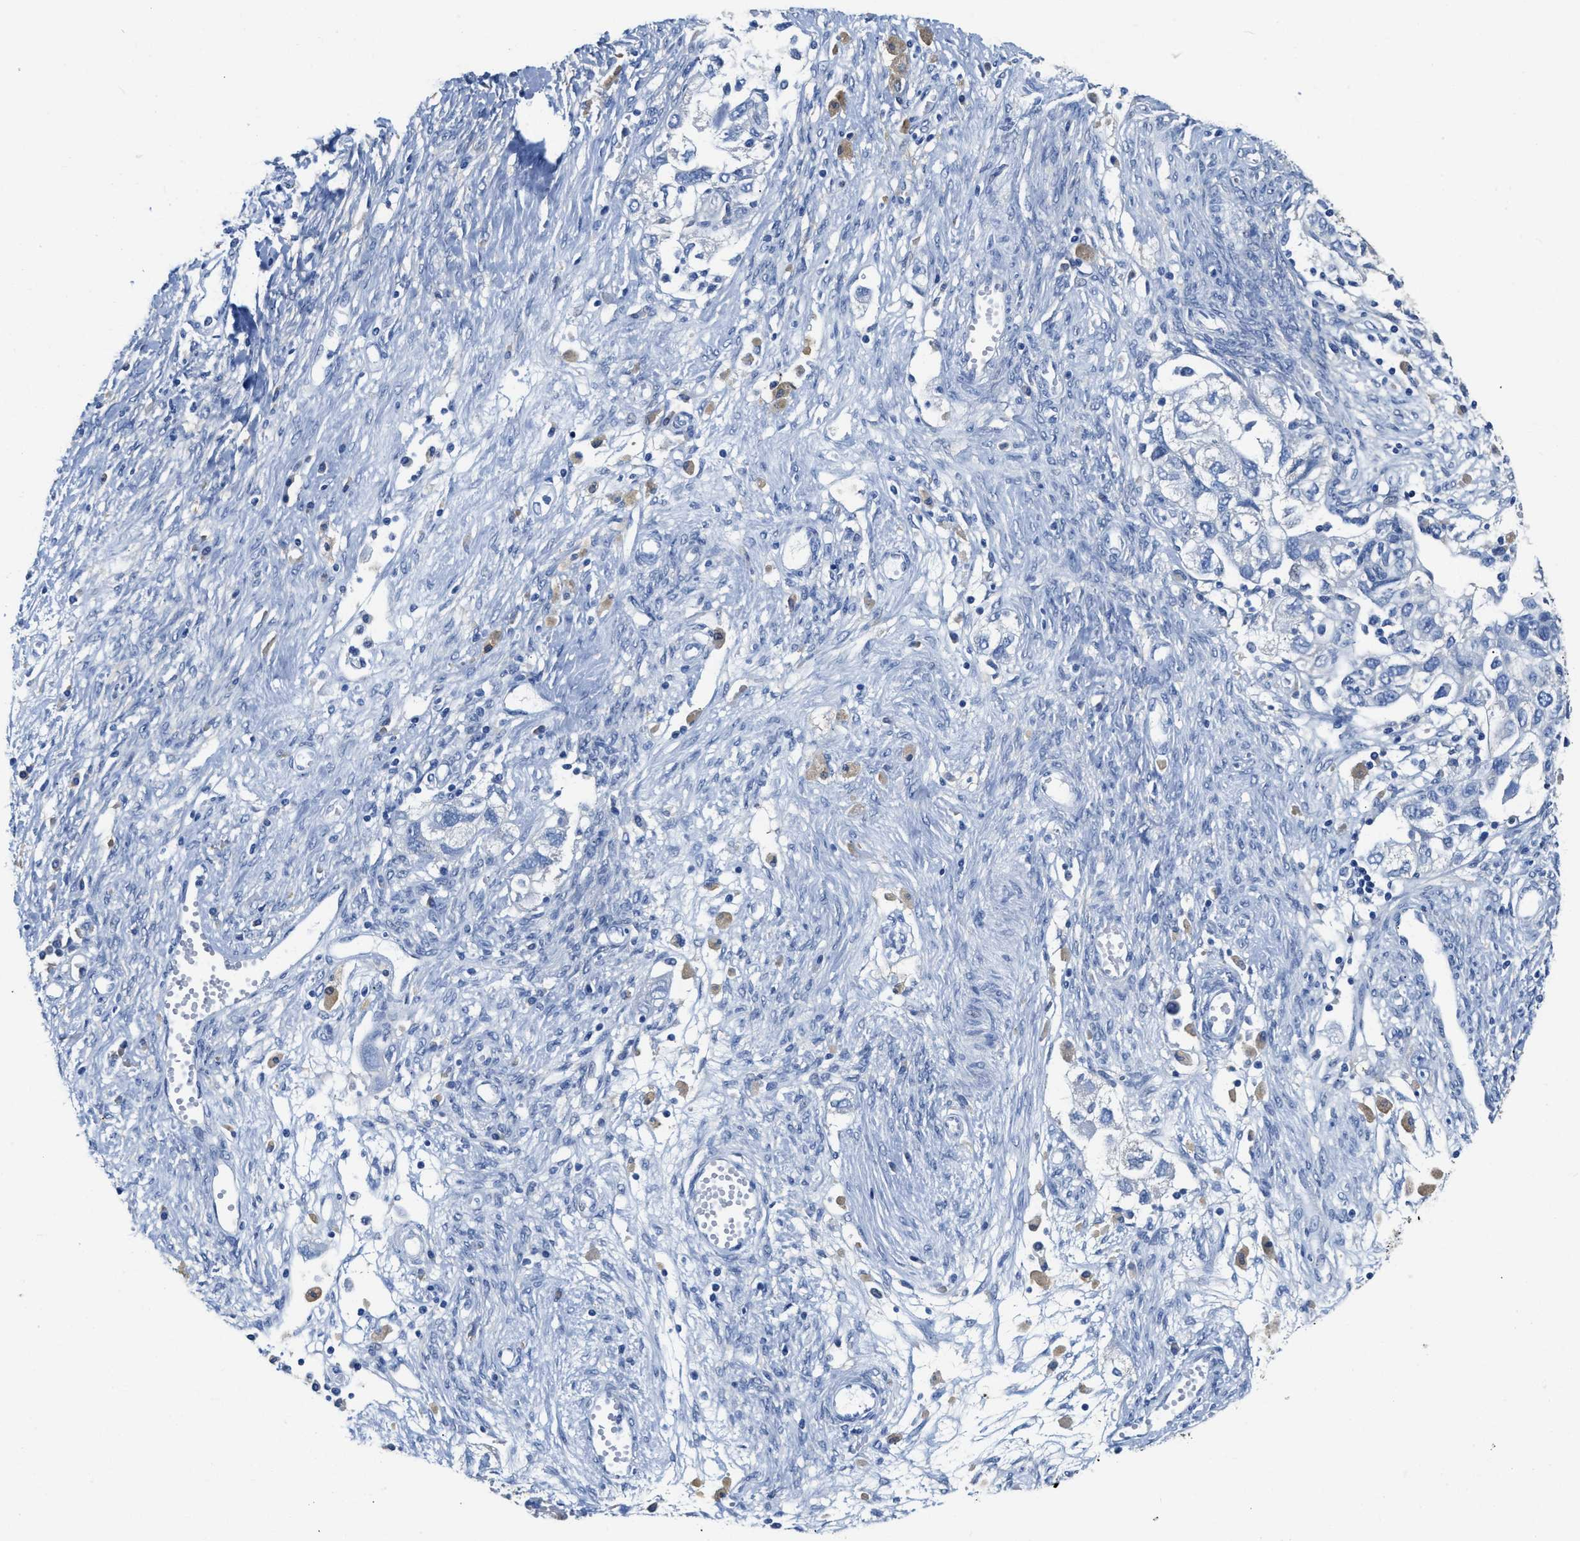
{"staining": {"intensity": "negative", "quantity": "none", "location": "none"}, "tissue": "ovarian cancer", "cell_type": "Tumor cells", "image_type": "cancer", "snomed": [{"axis": "morphology", "description": "Carcinoma, NOS"}, {"axis": "morphology", "description": "Cystadenocarcinoma, serous, NOS"}, {"axis": "topography", "description": "Ovary"}], "caption": "IHC image of human carcinoma (ovarian) stained for a protein (brown), which reveals no positivity in tumor cells.", "gene": "ZDHHC13", "patient": {"sex": "female", "age": 69}}